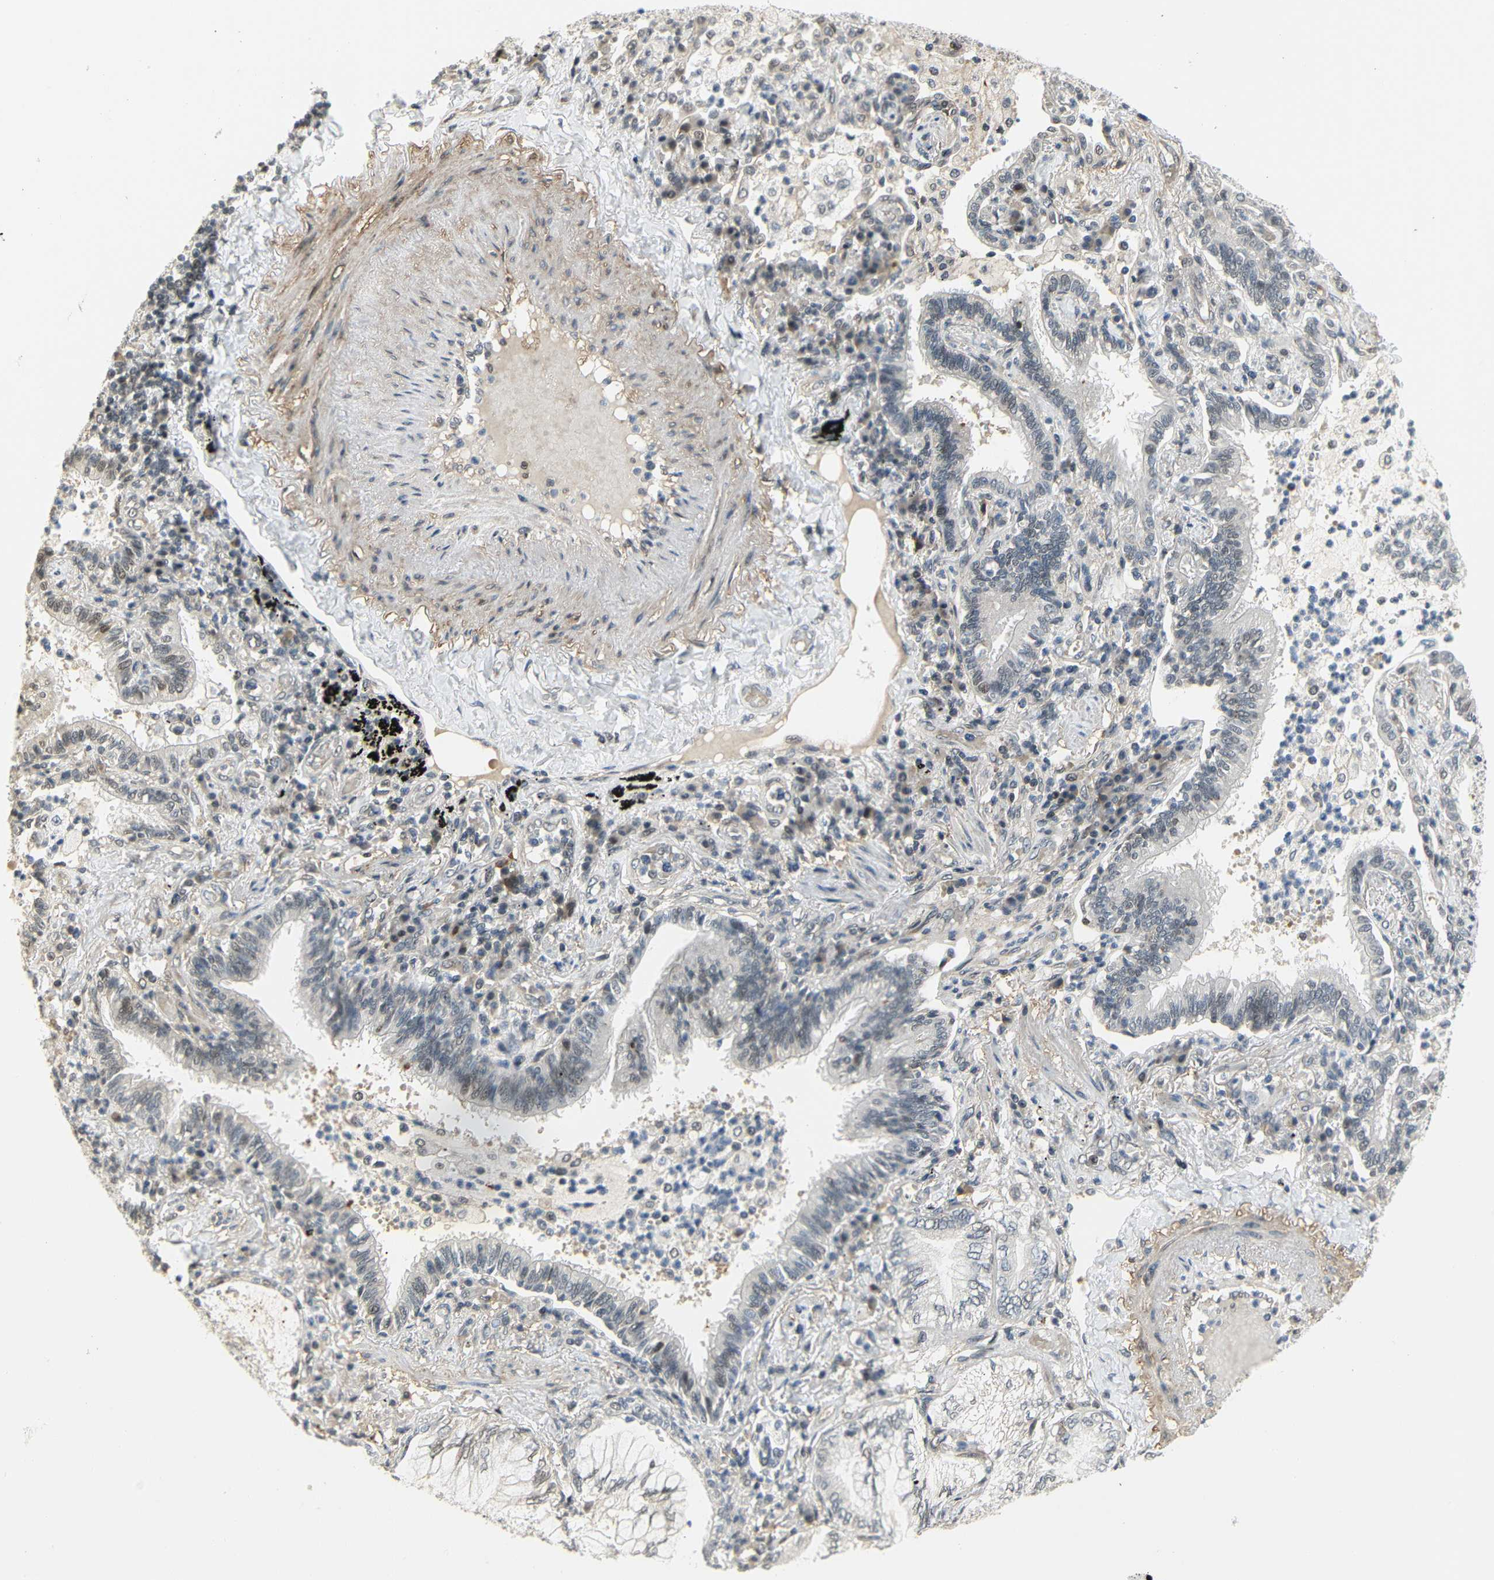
{"staining": {"intensity": "weak", "quantity": "25%-75%", "location": "nuclear"}, "tissue": "lung cancer", "cell_type": "Tumor cells", "image_type": "cancer", "snomed": [{"axis": "morphology", "description": "Normal tissue, NOS"}, {"axis": "morphology", "description": "Adenocarcinoma, NOS"}, {"axis": "topography", "description": "Bronchus"}, {"axis": "topography", "description": "Lung"}], "caption": "Immunohistochemical staining of human lung adenocarcinoma shows low levels of weak nuclear protein expression in approximately 25%-75% of tumor cells. The staining was performed using DAB to visualize the protein expression in brown, while the nuclei were stained in blue with hematoxylin (Magnification: 20x).", "gene": "IMPG2", "patient": {"sex": "female", "age": 70}}